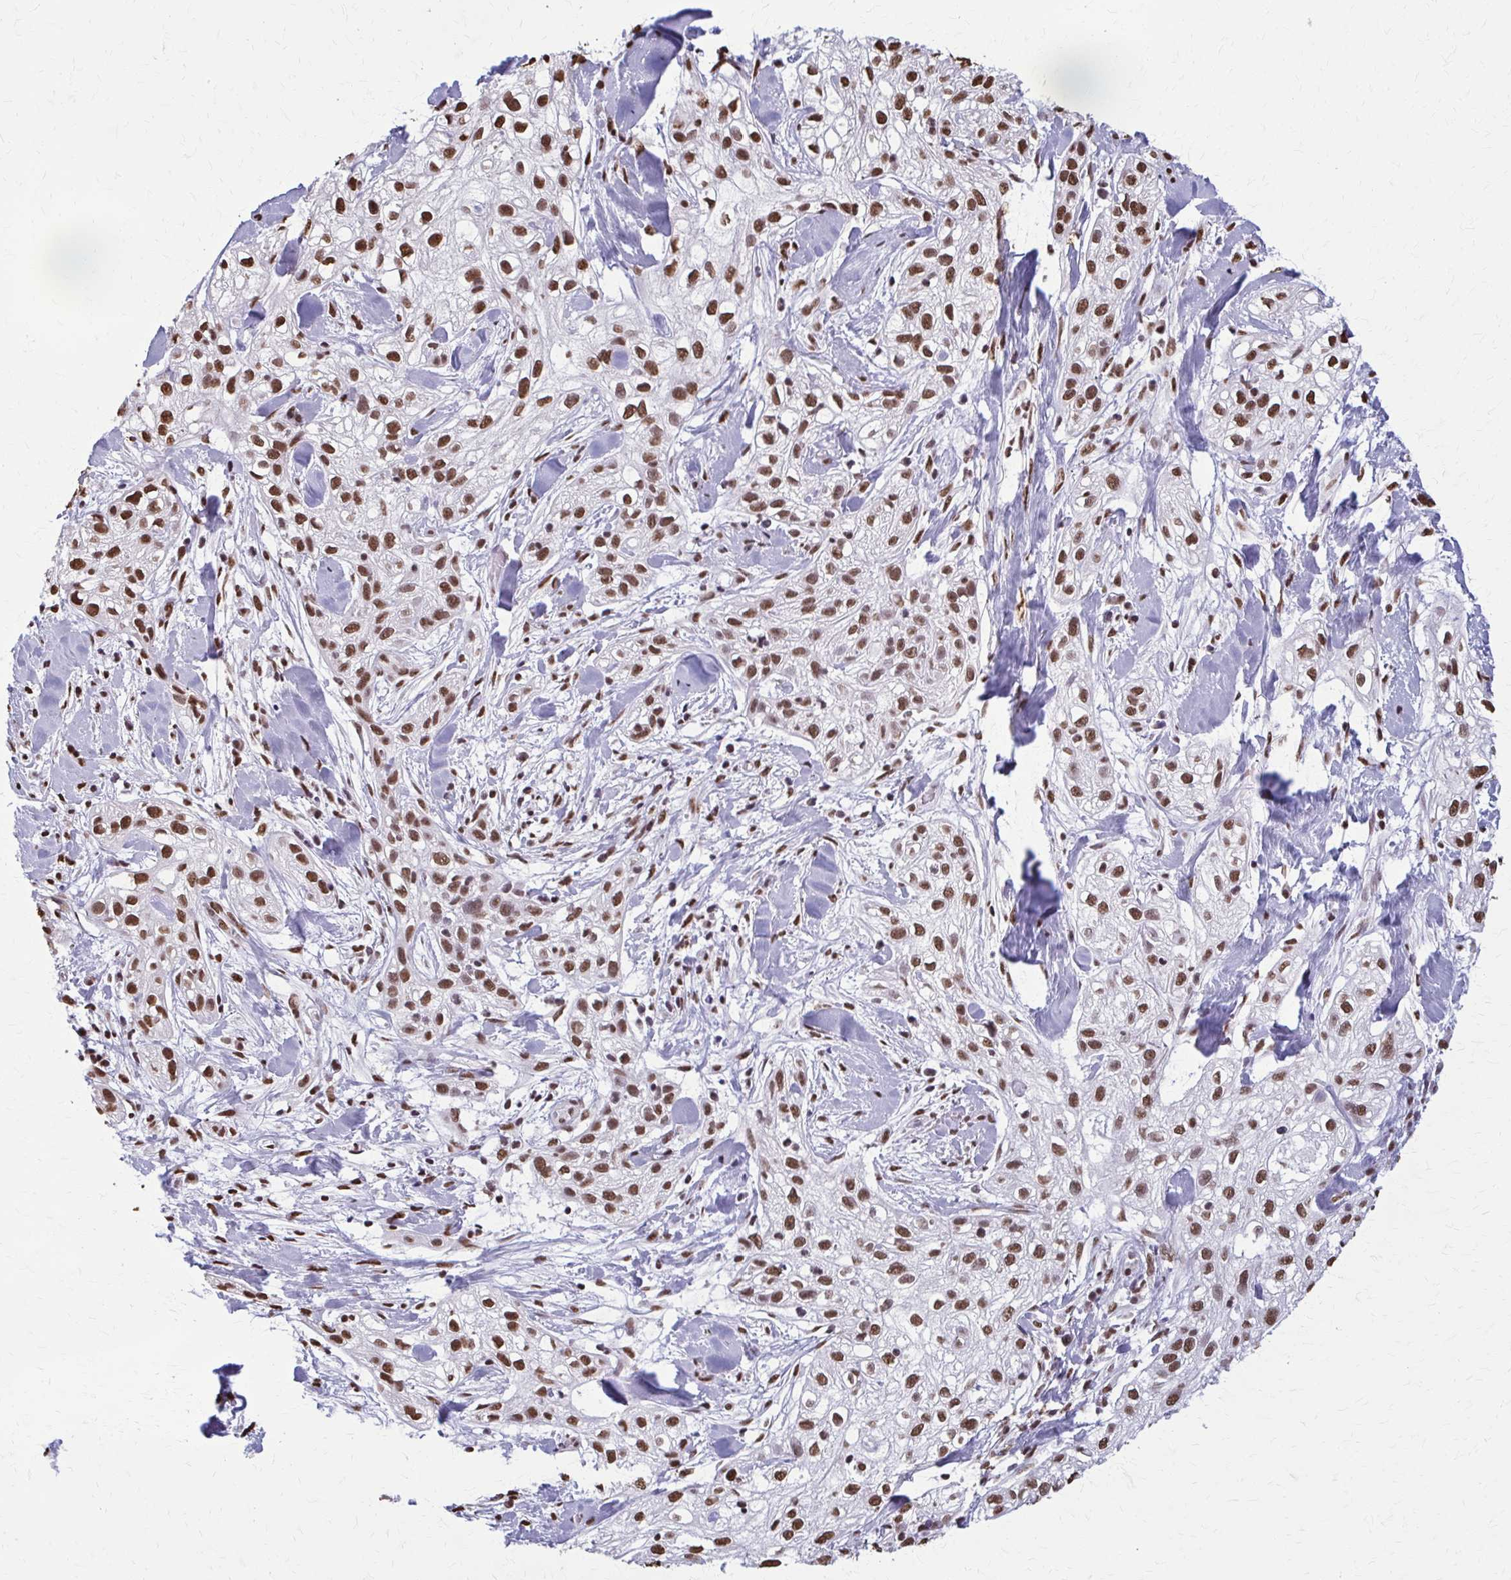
{"staining": {"intensity": "moderate", "quantity": ">75%", "location": "nuclear"}, "tissue": "skin cancer", "cell_type": "Tumor cells", "image_type": "cancer", "snomed": [{"axis": "morphology", "description": "Squamous cell carcinoma, NOS"}, {"axis": "topography", "description": "Skin"}], "caption": "Protein expression analysis of human skin cancer (squamous cell carcinoma) reveals moderate nuclear expression in about >75% of tumor cells.", "gene": "SNRPA", "patient": {"sex": "male", "age": 82}}